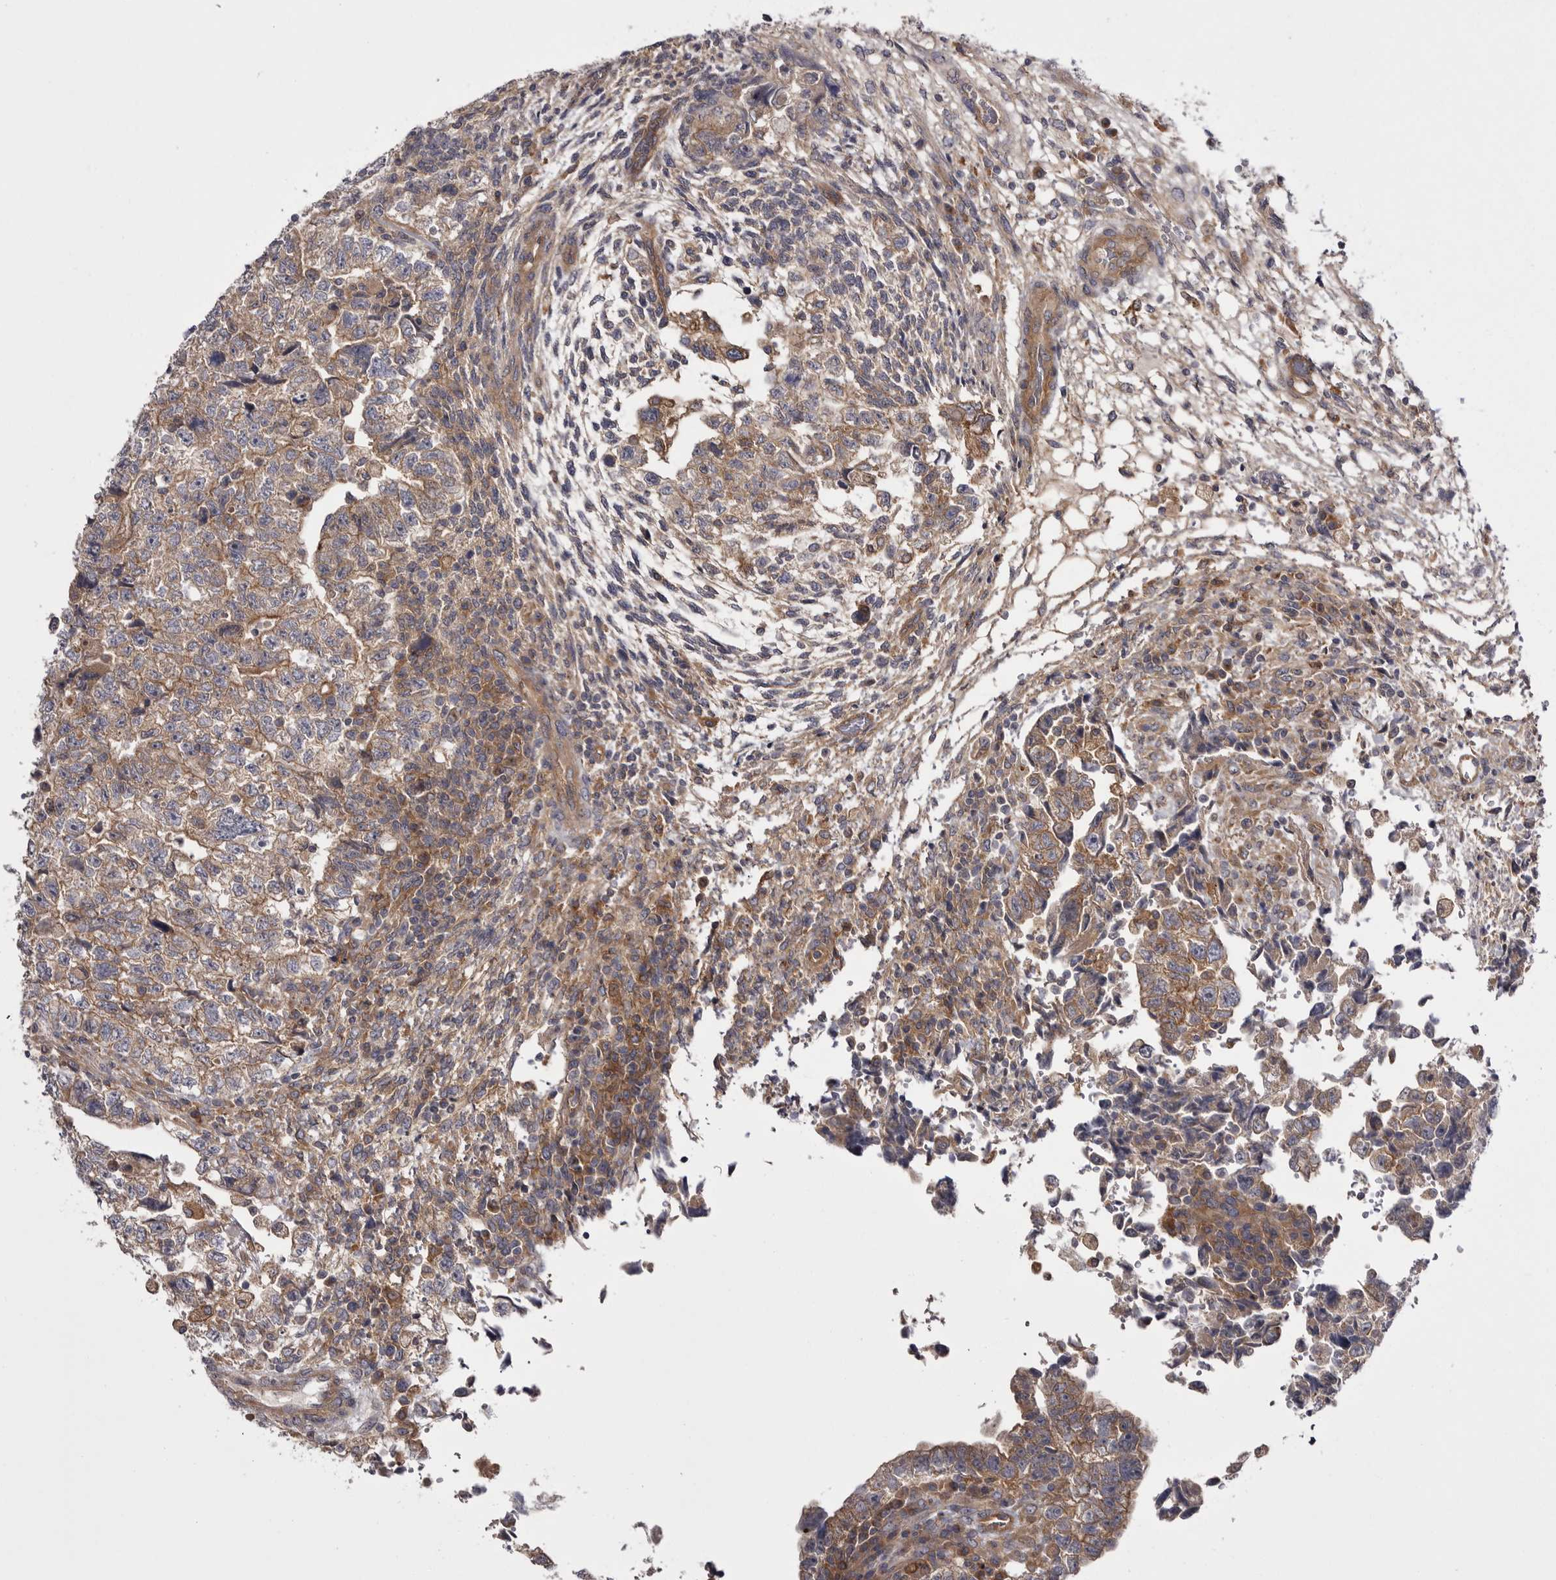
{"staining": {"intensity": "moderate", "quantity": ">75%", "location": "cytoplasmic/membranous"}, "tissue": "testis cancer", "cell_type": "Tumor cells", "image_type": "cancer", "snomed": [{"axis": "morphology", "description": "Normal tissue, NOS"}, {"axis": "morphology", "description": "Carcinoma, Embryonal, NOS"}, {"axis": "topography", "description": "Testis"}], "caption": "Tumor cells display medium levels of moderate cytoplasmic/membranous expression in approximately >75% of cells in human testis cancer (embryonal carcinoma).", "gene": "OSBPL9", "patient": {"sex": "male", "age": 36}}